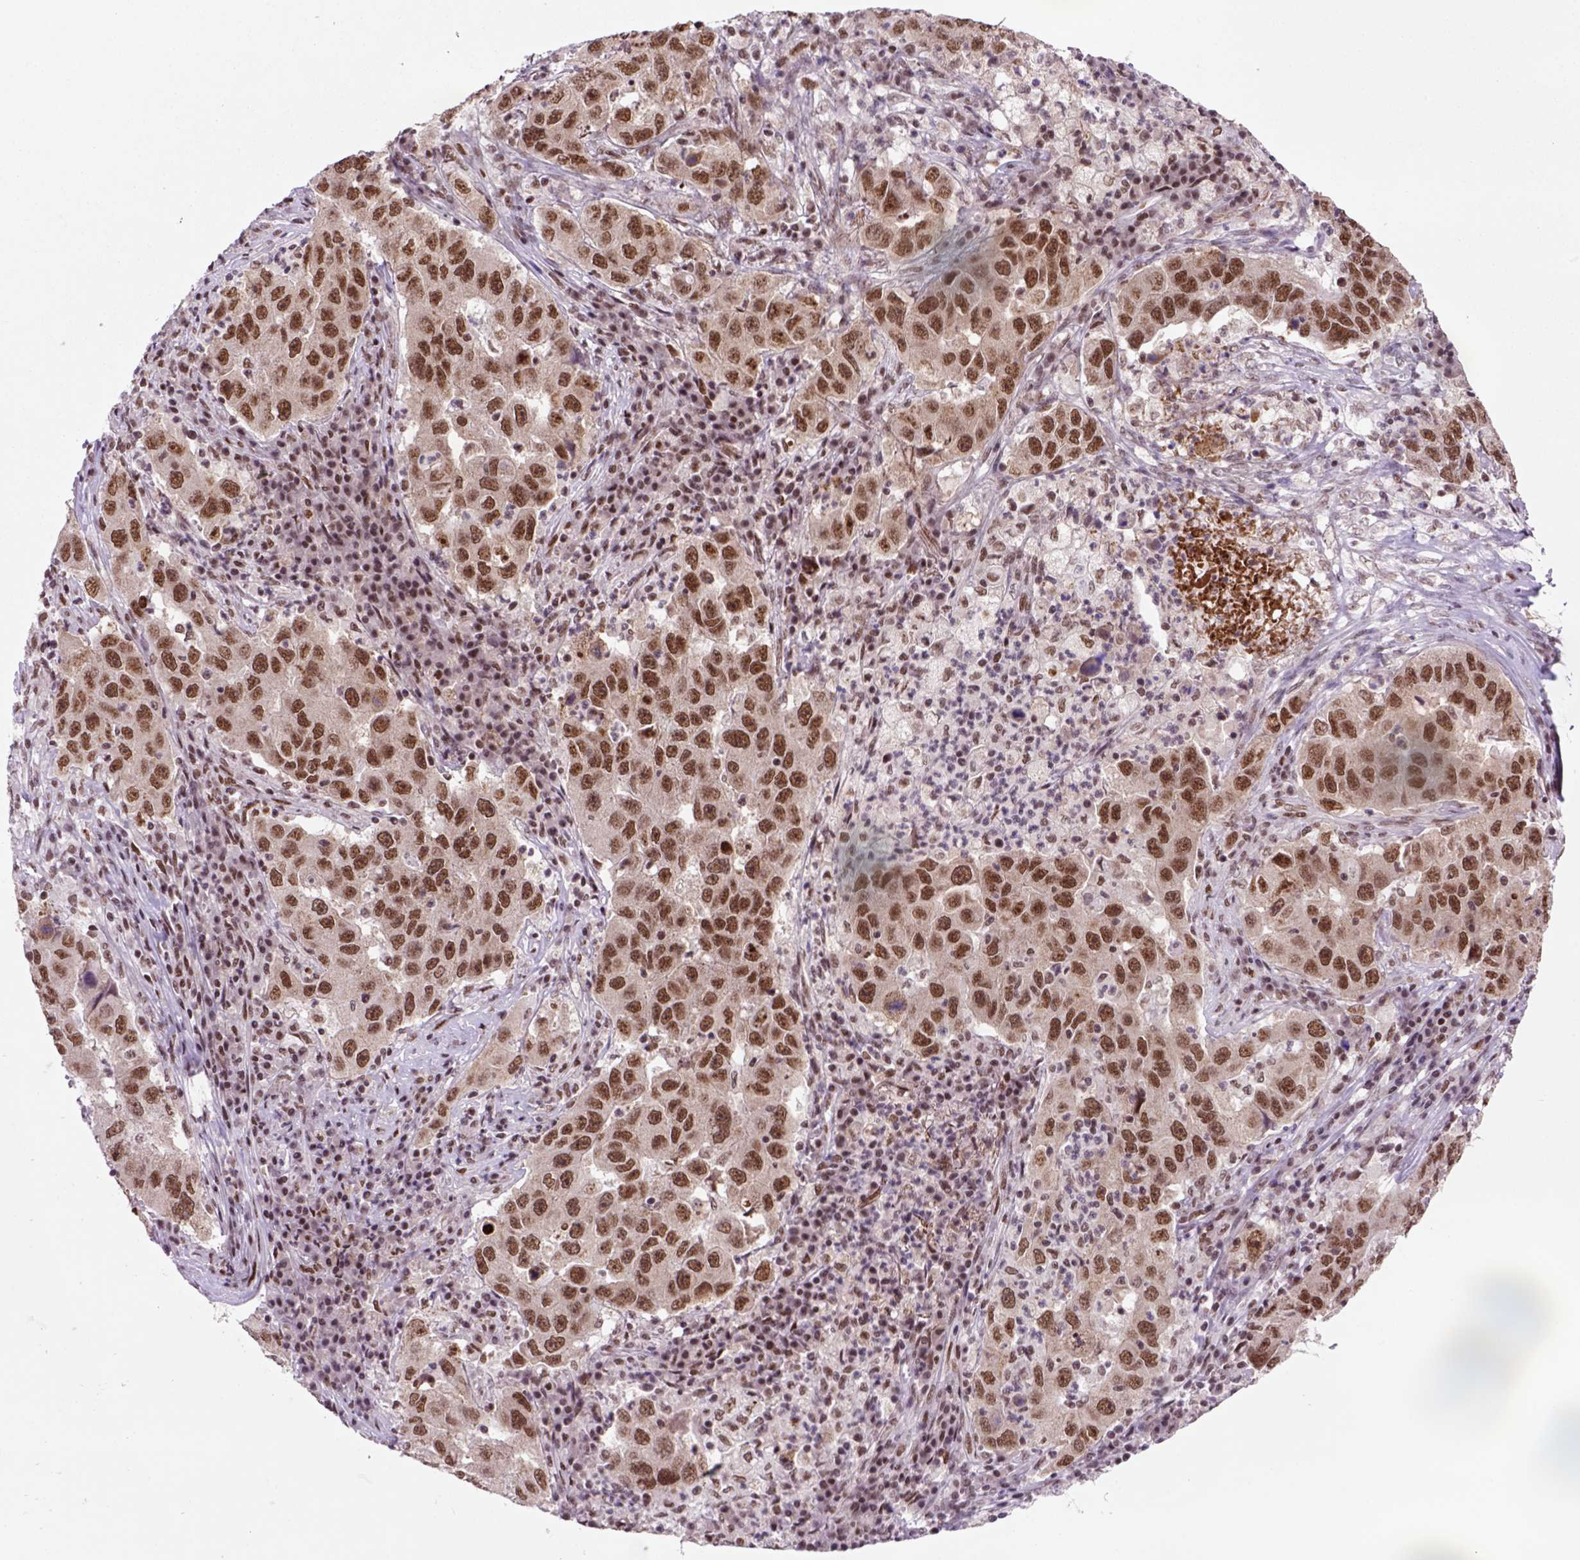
{"staining": {"intensity": "moderate", "quantity": ">75%", "location": "nuclear"}, "tissue": "lung cancer", "cell_type": "Tumor cells", "image_type": "cancer", "snomed": [{"axis": "morphology", "description": "Adenocarcinoma, NOS"}, {"axis": "topography", "description": "Lung"}], "caption": "The image demonstrates a brown stain indicating the presence of a protein in the nuclear of tumor cells in lung cancer (adenocarcinoma).", "gene": "NSMCE2", "patient": {"sex": "male", "age": 73}}